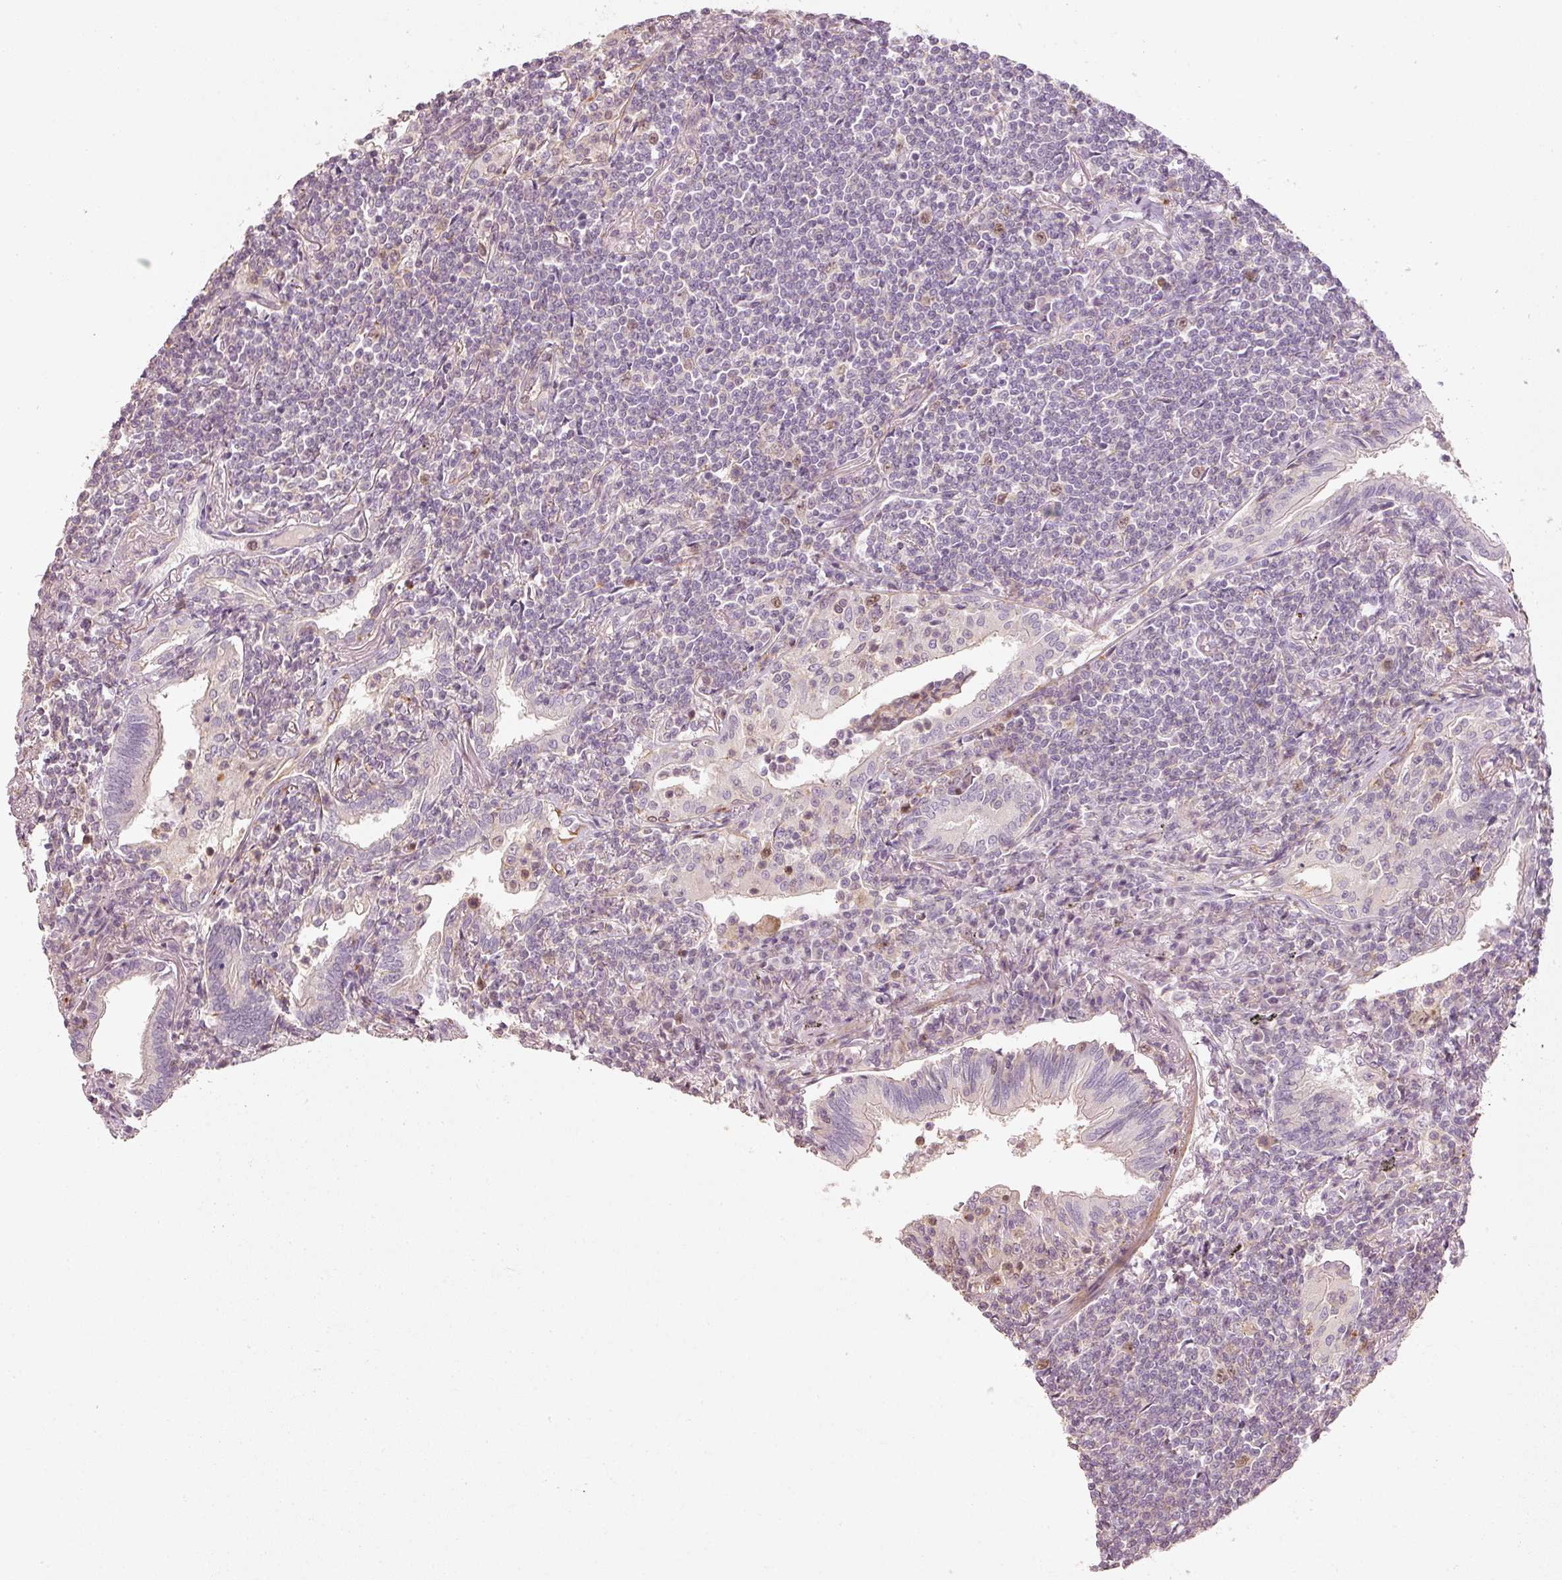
{"staining": {"intensity": "negative", "quantity": "none", "location": "none"}, "tissue": "lymphoma", "cell_type": "Tumor cells", "image_type": "cancer", "snomed": [{"axis": "morphology", "description": "Malignant lymphoma, non-Hodgkin's type, Low grade"}, {"axis": "topography", "description": "Lung"}], "caption": "Tumor cells are negative for protein expression in human low-grade malignant lymphoma, non-Hodgkin's type. (DAB immunohistochemistry visualized using brightfield microscopy, high magnification).", "gene": "TREX2", "patient": {"sex": "female", "age": 71}}